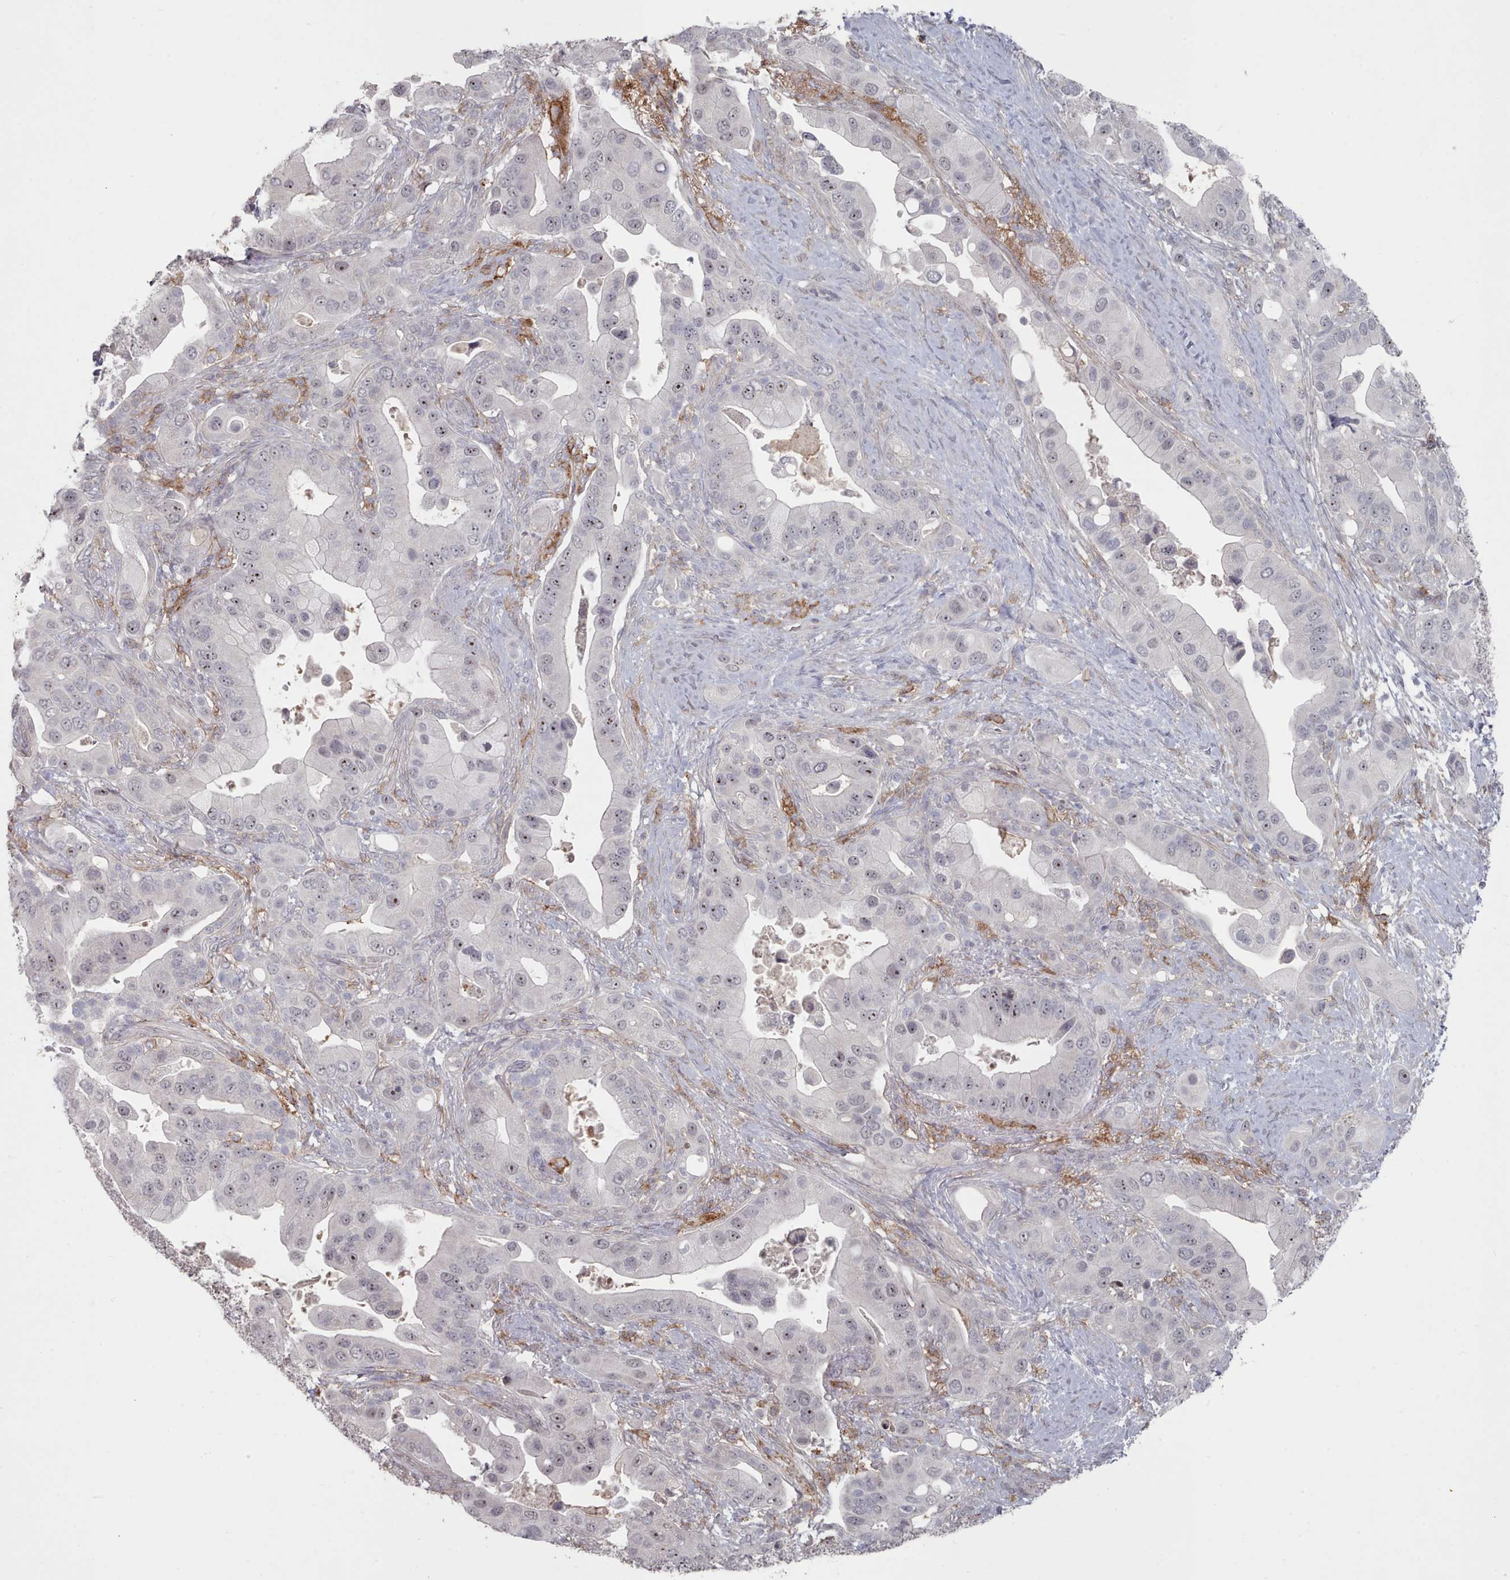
{"staining": {"intensity": "moderate", "quantity": "<25%", "location": "nuclear"}, "tissue": "pancreatic cancer", "cell_type": "Tumor cells", "image_type": "cancer", "snomed": [{"axis": "morphology", "description": "Adenocarcinoma, NOS"}, {"axis": "topography", "description": "Pancreas"}], "caption": "Protein staining reveals moderate nuclear positivity in about <25% of tumor cells in pancreatic adenocarcinoma.", "gene": "COL8A2", "patient": {"sex": "male", "age": 57}}